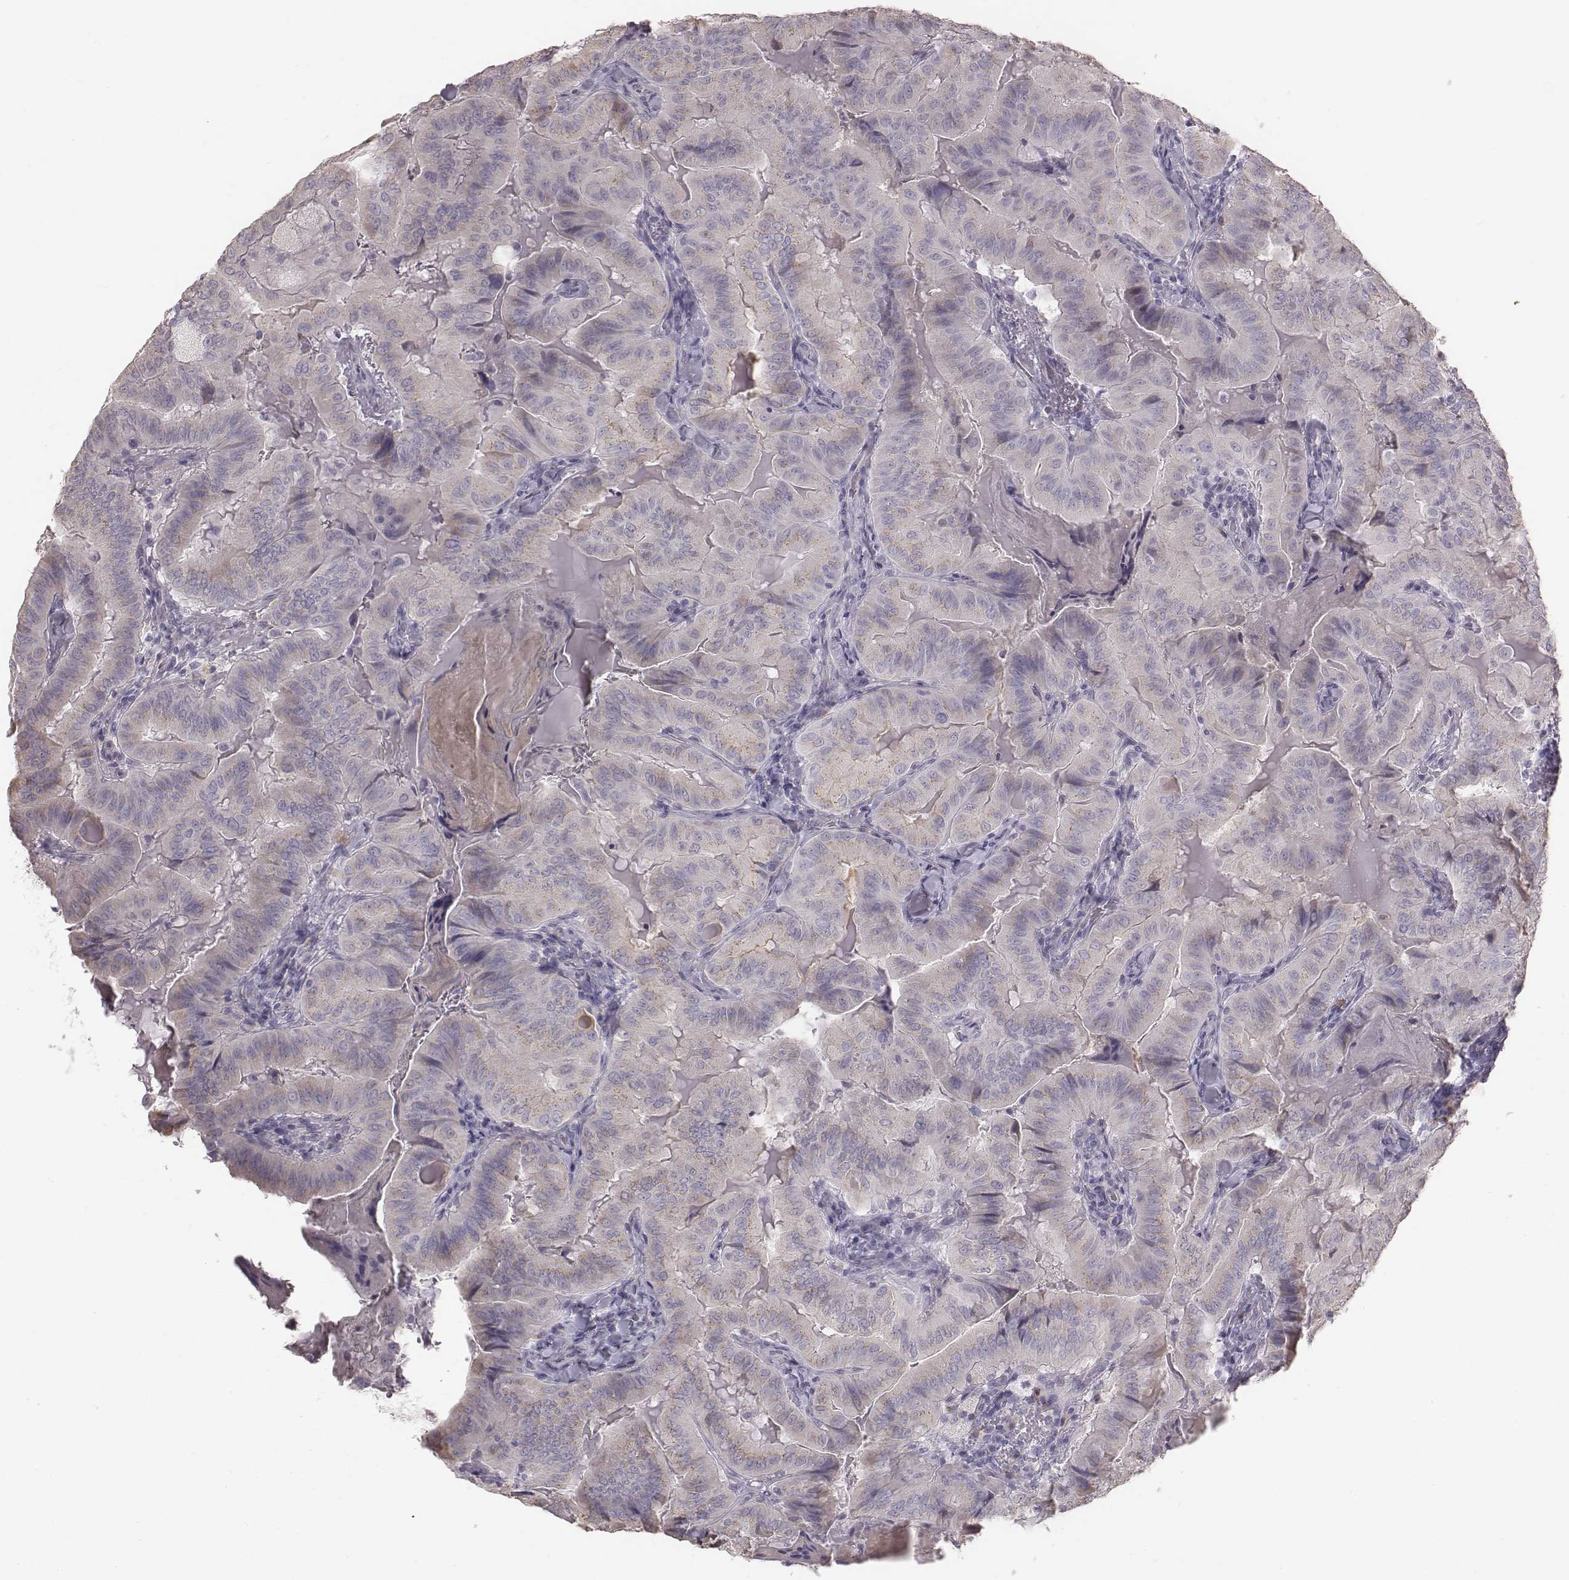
{"staining": {"intensity": "negative", "quantity": "none", "location": "none"}, "tissue": "thyroid cancer", "cell_type": "Tumor cells", "image_type": "cancer", "snomed": [{"axis": "morphology", "description": "Papillary adenocarcinoma, NOS"}, {"axis": "topography", "description": "Thyroid gland"}], "caption": "High power microscopy micrograph of an IHC image of thyroid cancer (papillary adenocarcinoma), revealing no significant positivity in tumor cells.", "gene": "C6orf58", "patient": {"sex": "female", "age": 68}}